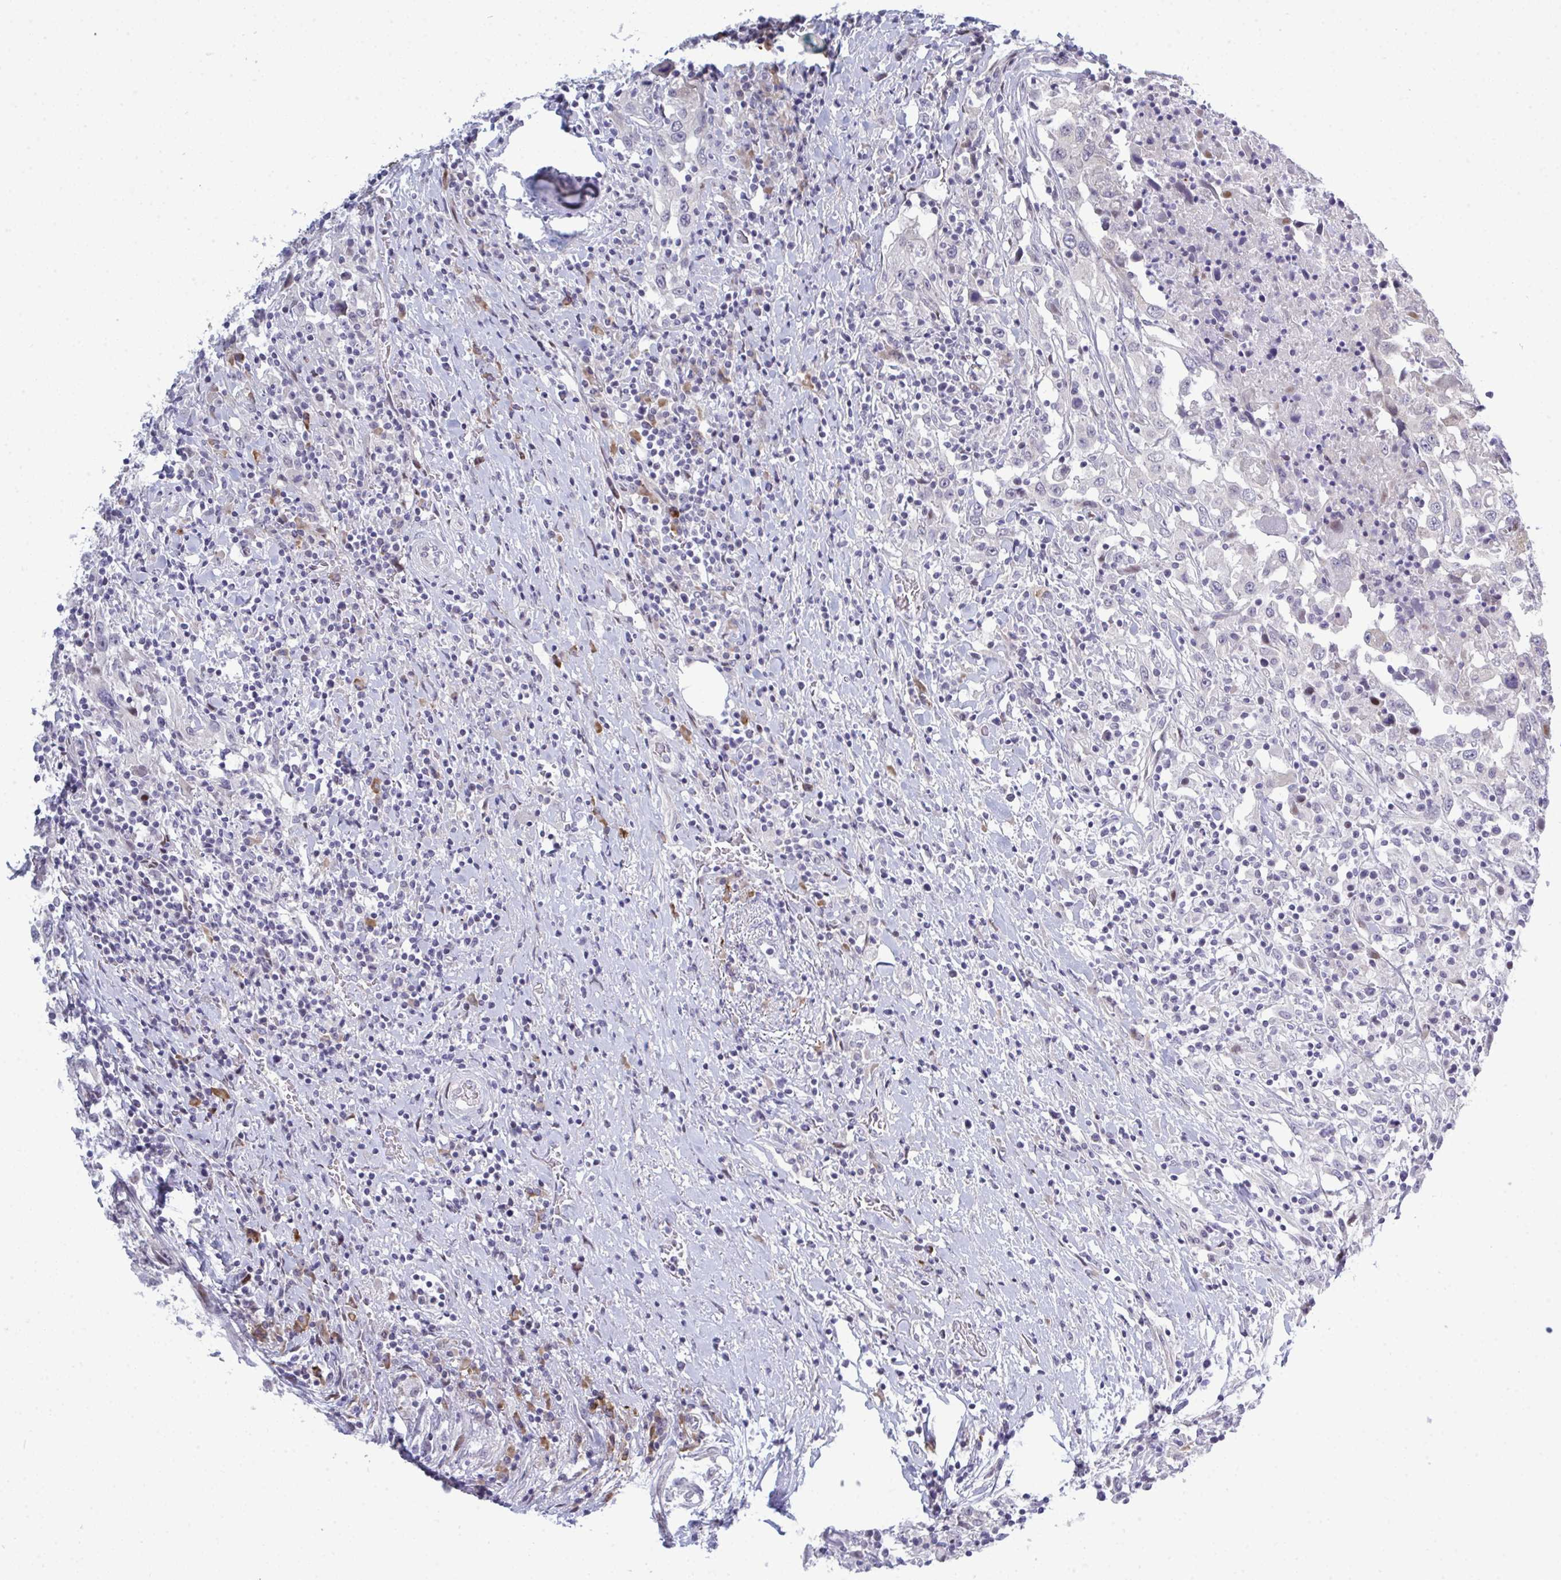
{"staining": {"intensity": "negative", "quantity": "none", "location": "none"}, "tissue": "urothelial cancer", "cell_type": "Tumor cells", "image_type": "cancer", "snomed": [{"axis": "morphology", "description": "Urothelial carcinoma, High grade"}, {"axis": "topography", "description": "Urinary bladder"}], "caption": "Tumor cells are negative for protein expression in human urothelial cancer.", "gene": "TAB1", "patient": {"sex": "male", "age": 61}}